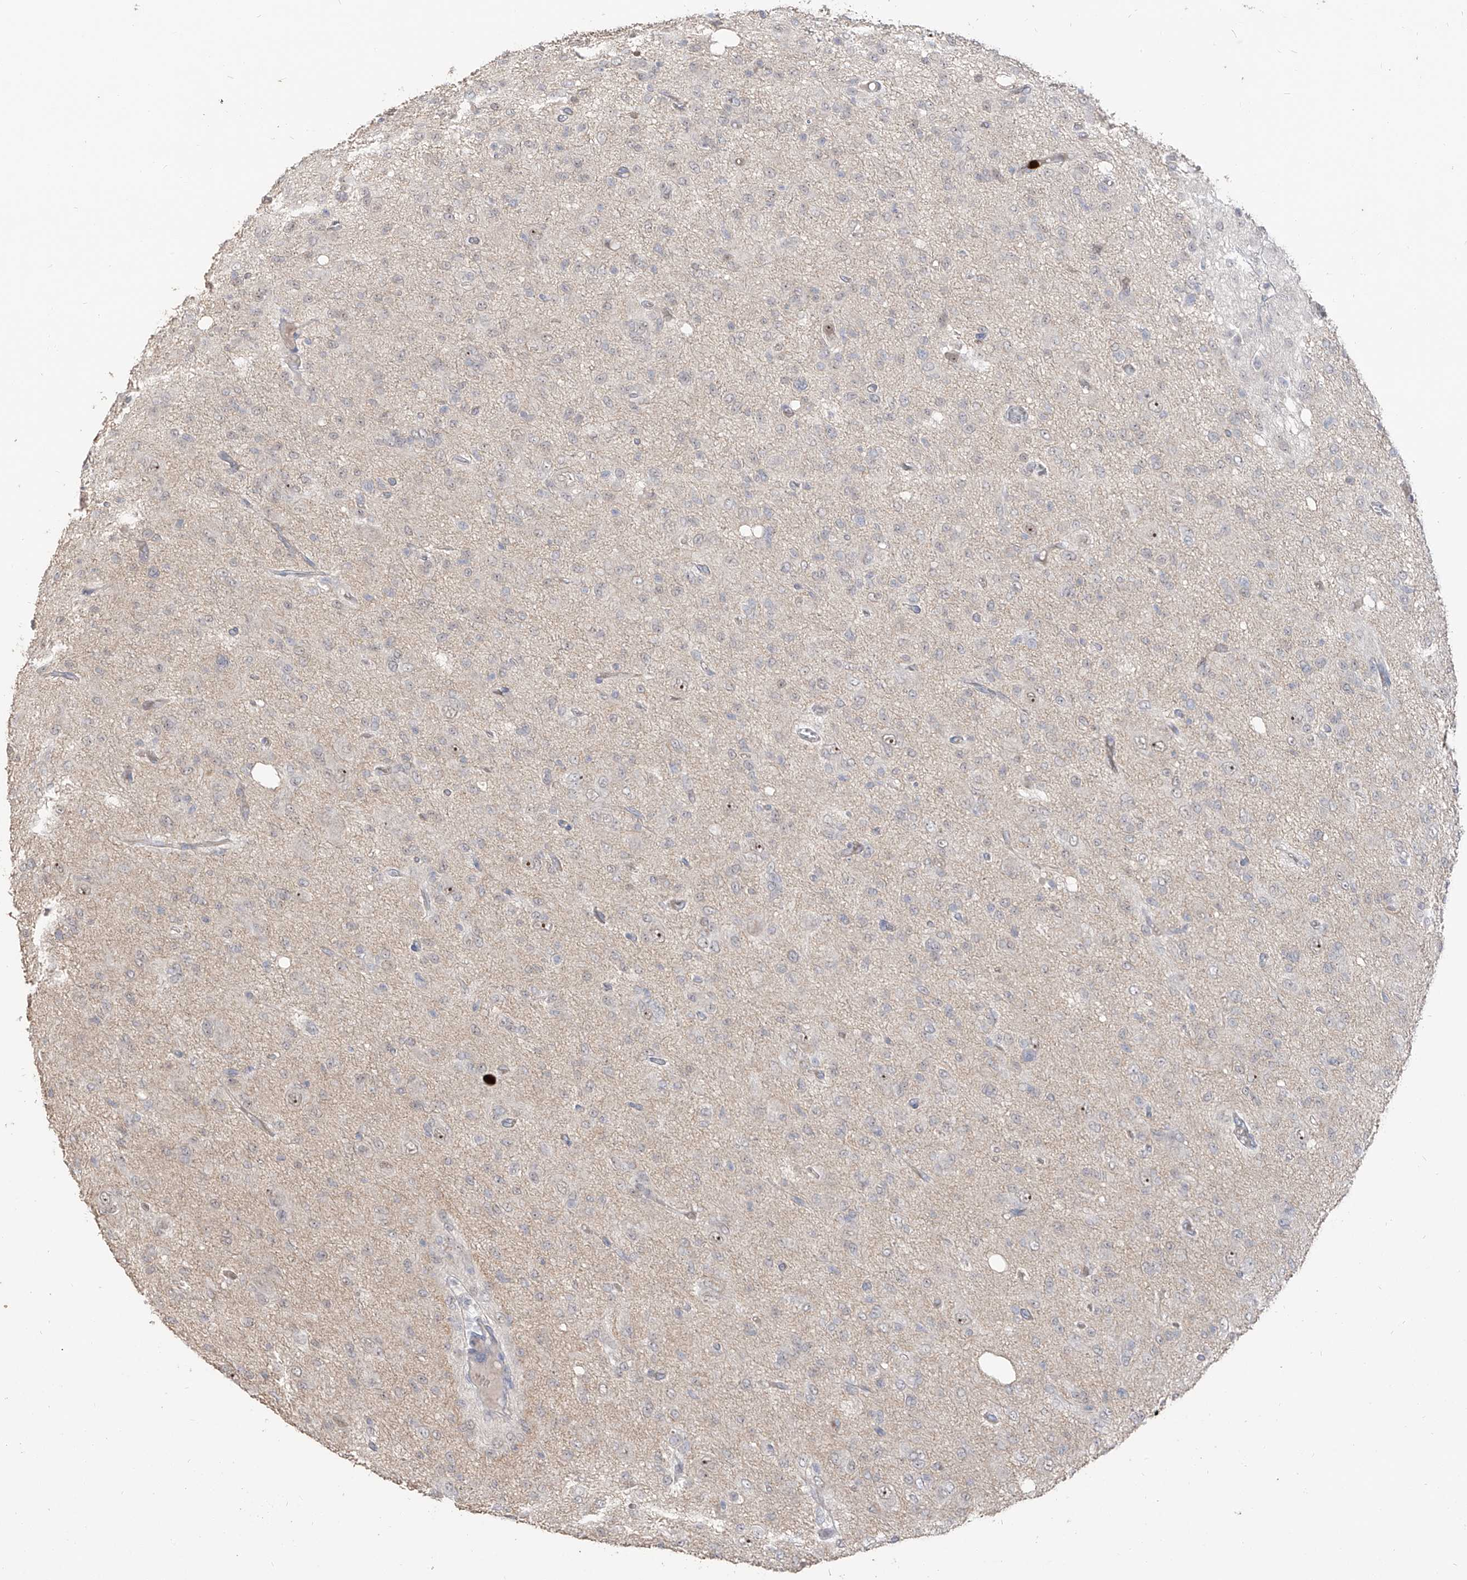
{"staining": {"intensity": "negative", "quantity": "none", "location": "none"}, "tissue": "glioma", "cell_type": "Tumor cells", "image_type": "cancer", "snomed": [{"axis": "morphology", "description": "Glioma, malignant, High grade"}, {"axis": "topography", "description": "Brain"}], "caption": "DAB (3,3'-diaminobenzidine) immunohistochemical staining of human high-grade glioma (malignant) demonstrates no significant positivity in tumor cells.", "gene": "ZNF227", "patient": {"sex": "female", "age": 59}}